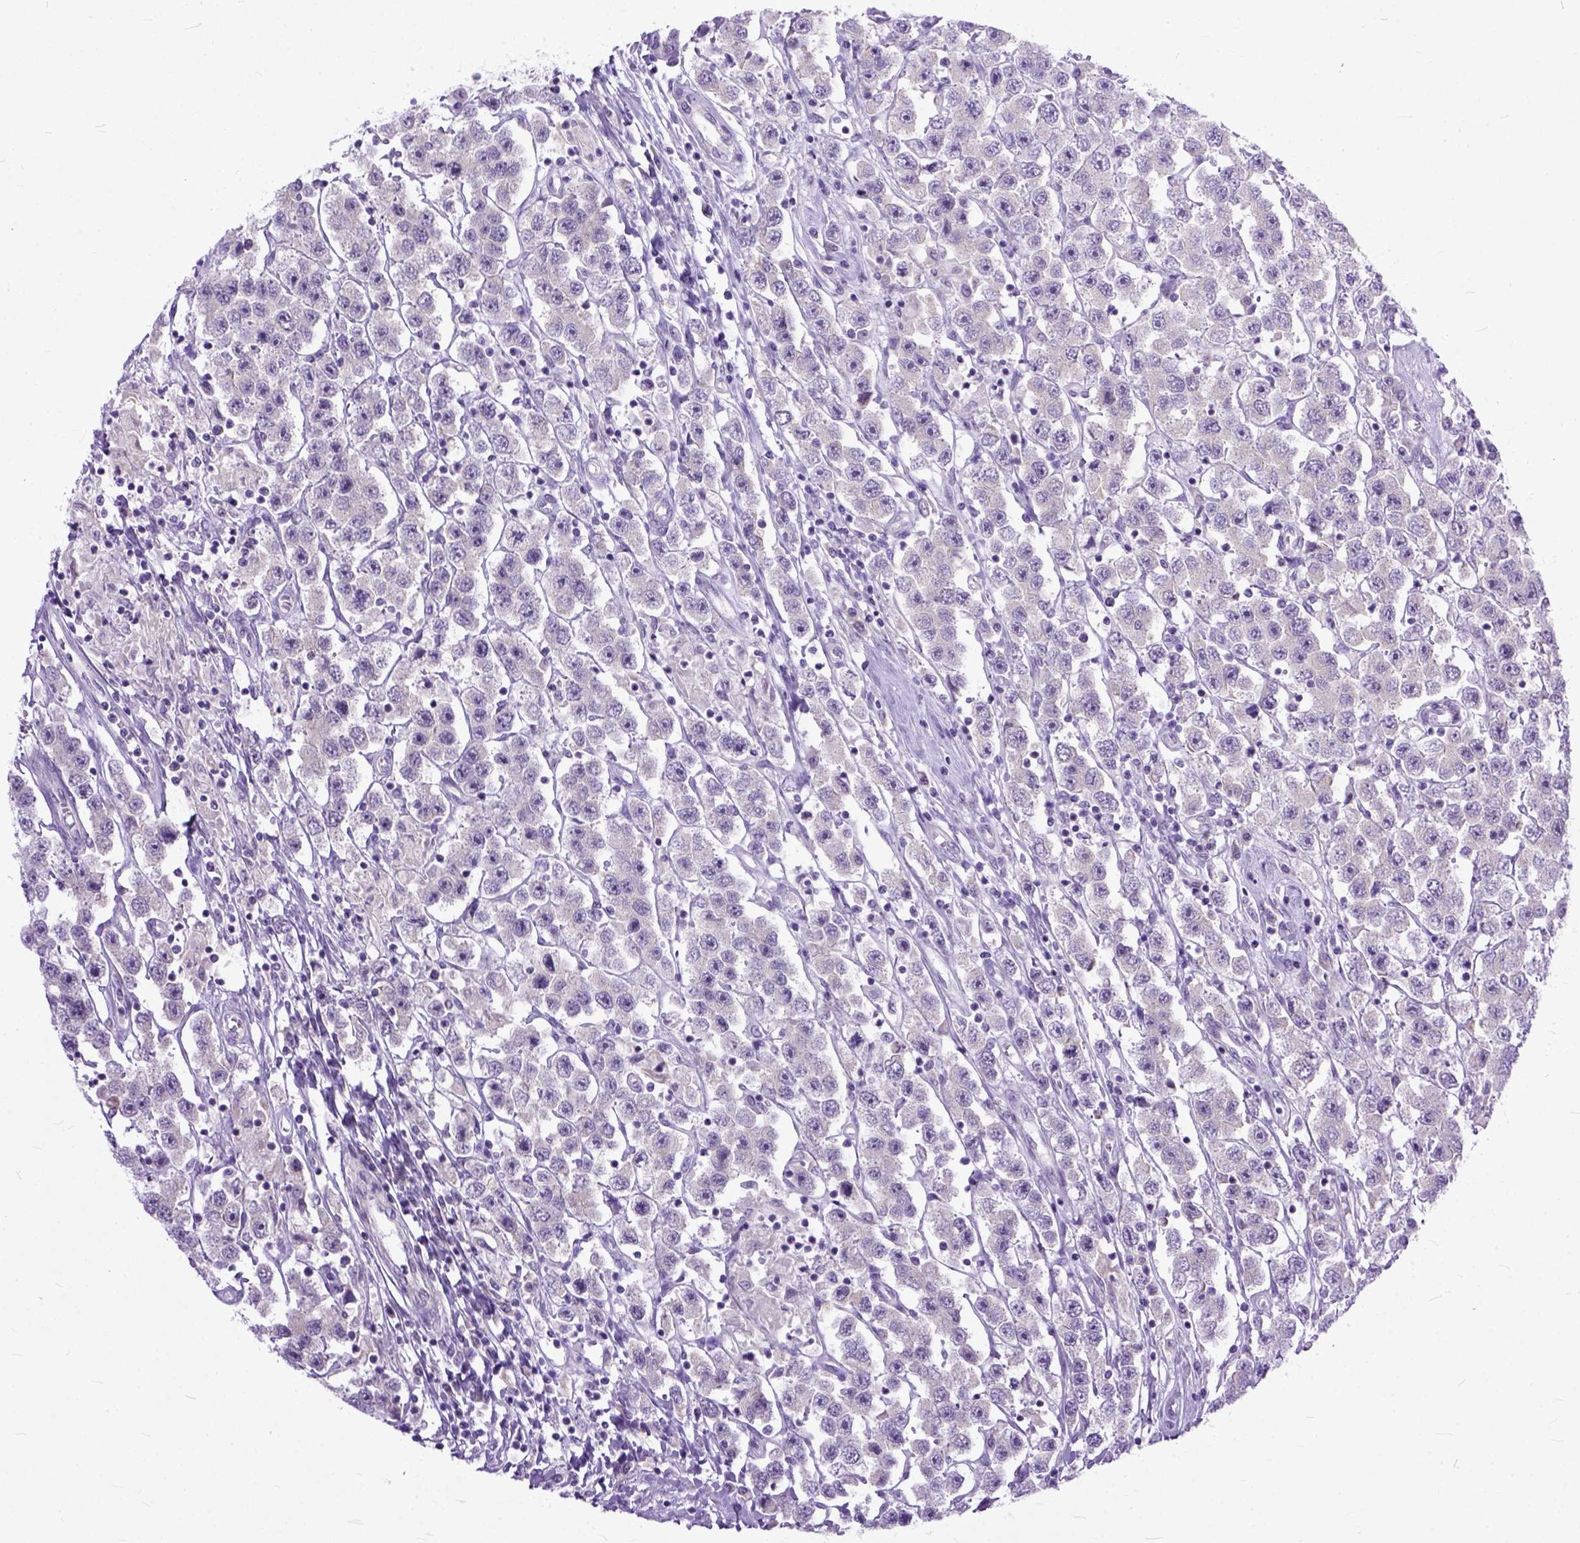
{"staining": {"intensity": "negative", "quantity": "none", "location": "none"}, "tissue": "testis cancer", "cell_type": "Tumor cells", "image_type": "cancer", "snomed": [{"axis": "morphology", "description": "Seminoma, NOS"}, {"axis": "topography", "description": "Testis"}], "caption": "Immunohistochemistry photomicrograph of neoplastic tissue: seminoma (testis) stained with DAB displays no significant protein positivity in tumor cells.", "gene": "TCEAL7", "patient": {"sex": "male", "age": 45}}